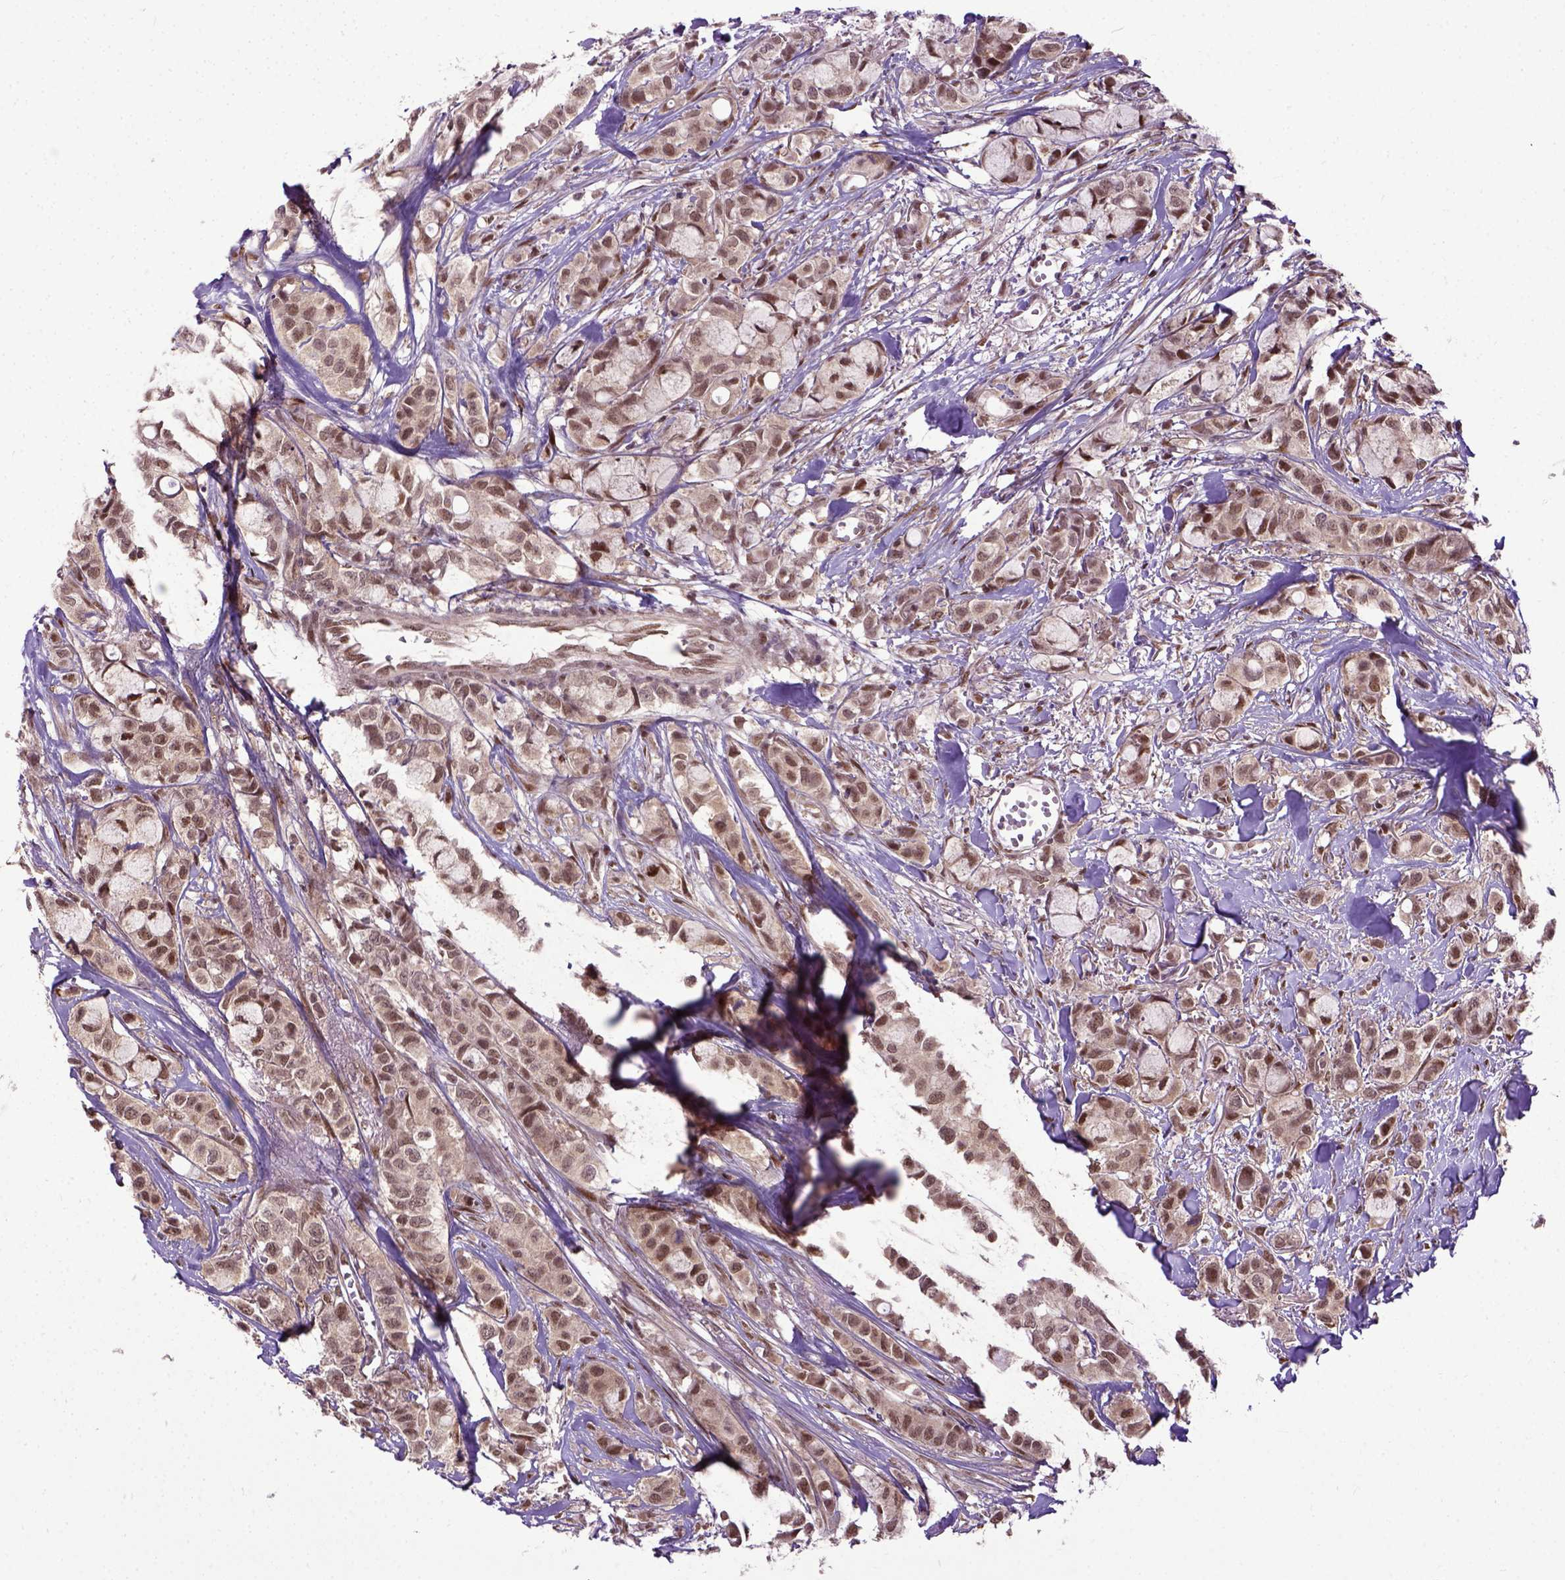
{"staining": {"intensity": "moderate", "quantity": ">75%", "location": "nuclear"}, "tissue": "breast cancer", "cell_type": "Tumor cells", "image_type": "cancer", "snomed": [{"axis": "morphology", "description": "Duct carcinoma"}, {"axis": "topography", "description": "Breast"}], "caption": "Immunohistochemistry (IHC) photomicrograph of neoplastic tissue: breast cancer (invasive ductal carcinoma) stained using immunohistochemistry (IHC) shows medium levels of moderate protein expression localized specifically in the nuclear of tumor cells, appearing as a nuclear brown color.", "gene": "UBA3", "patient": {"sex": "female", "age": 85}}